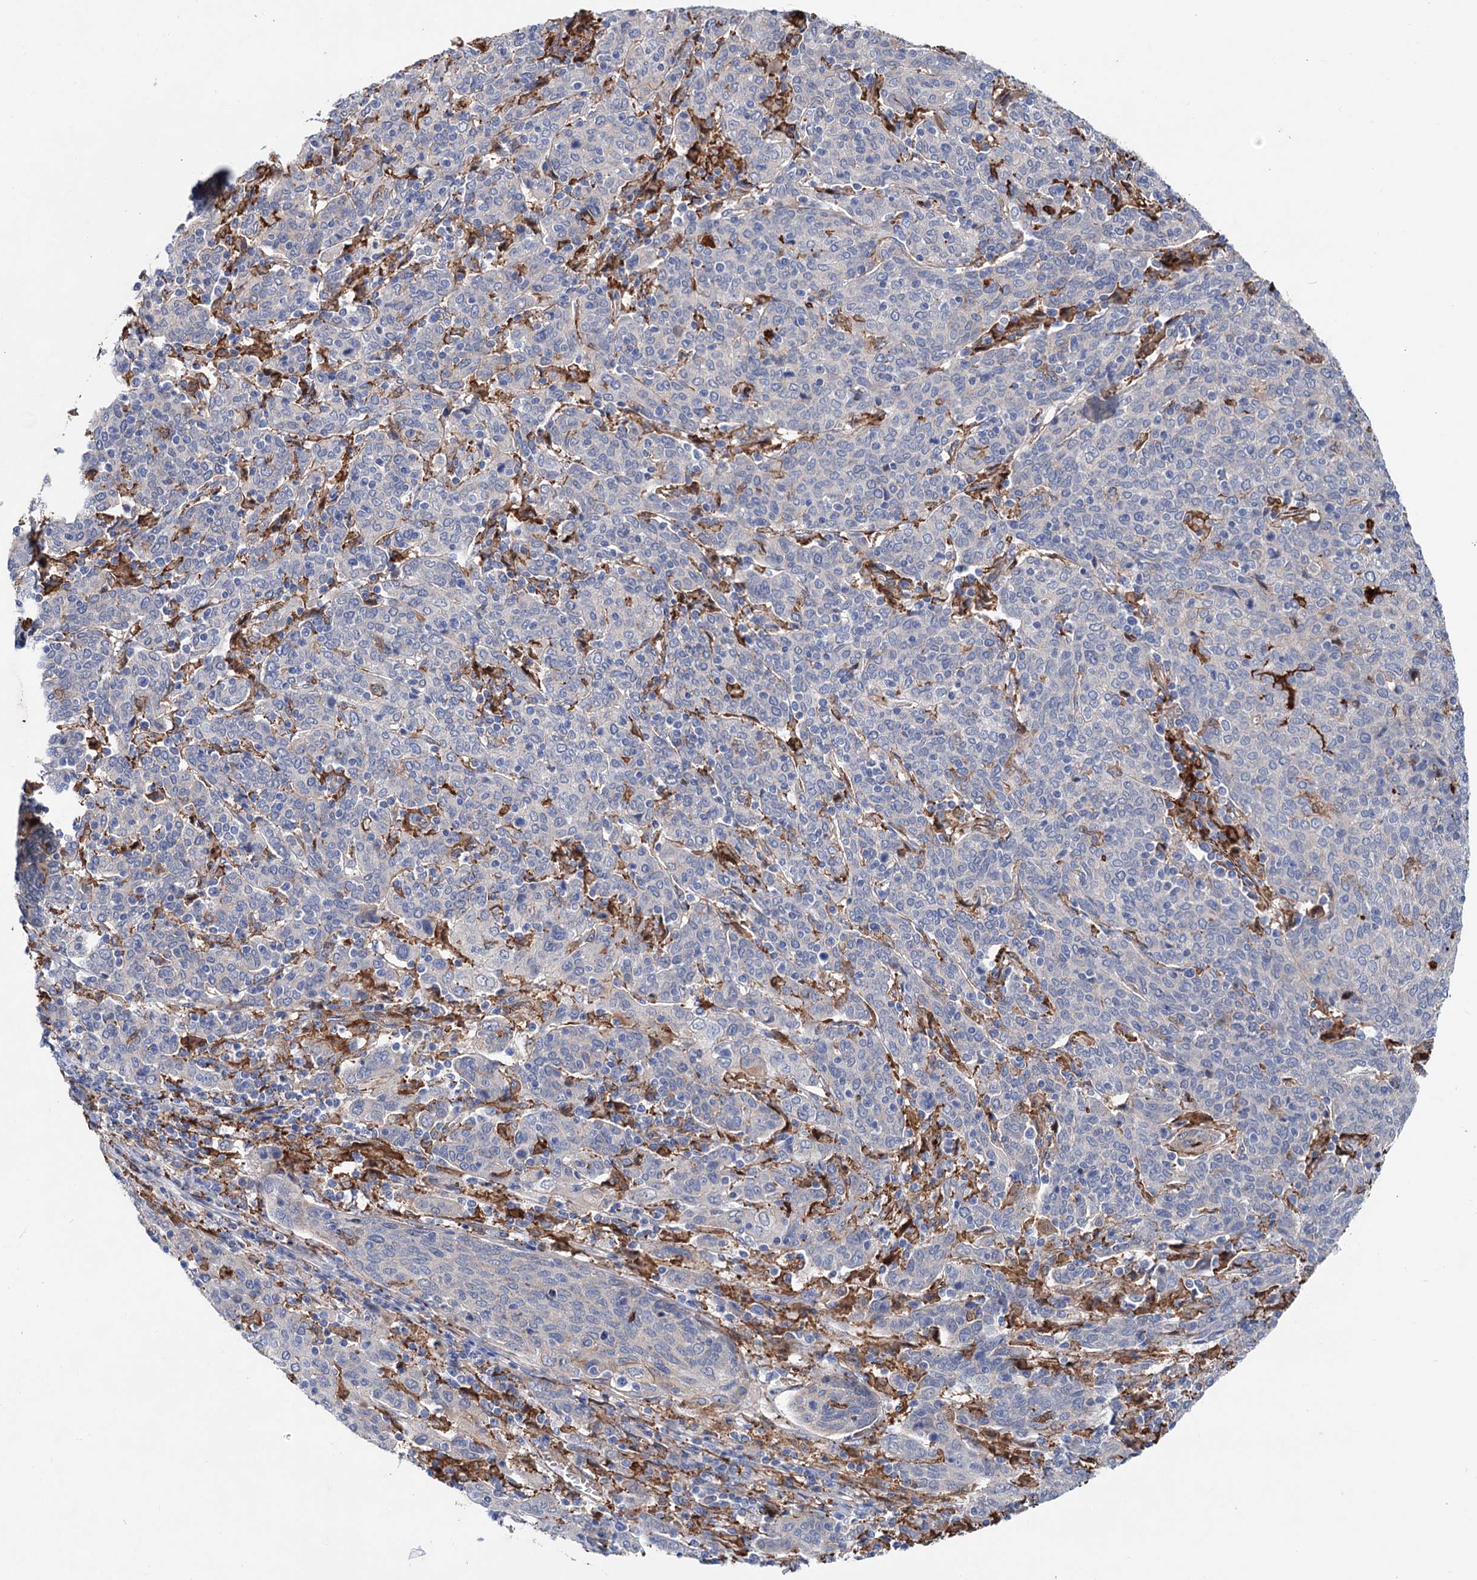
{"staining": {"intensity": "negative", "quantity": "none", "location": "none"}, "tissue": "cervical cancer", "cell_type": "Tumor cells", "image_type": "cancer", "snomed": [{"axis": "morphology", "description": "Squamous cell carcinoma, NOS"}, {"axis": "topography", "description": "Cervix"}], "caption": "The histopathology image demonstrates no staining of tumor cells in squamous cell carcinoma (cervical).", "gene": "TMTC3", "patient": {"sex": "female", "age": 67}}